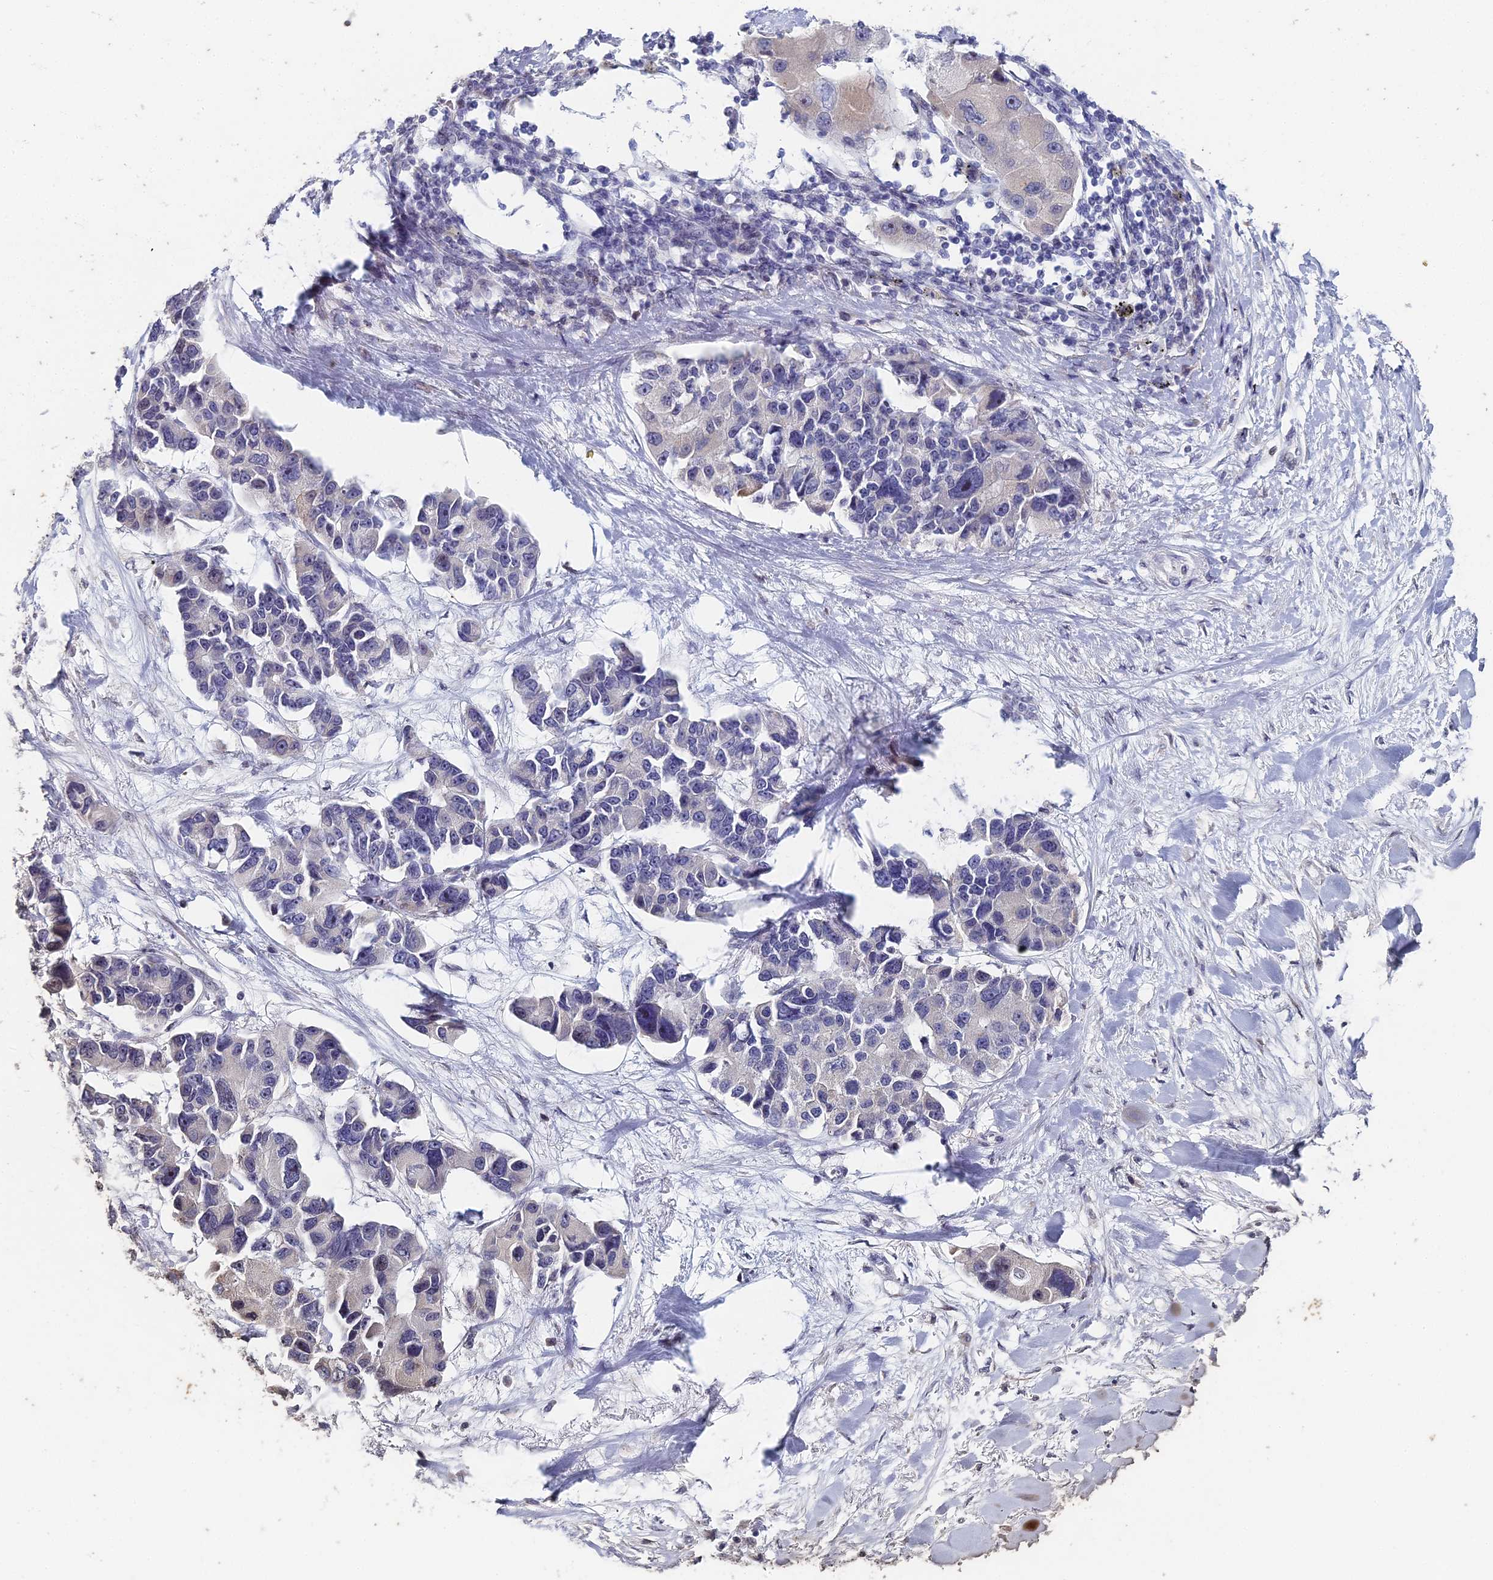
{"staining": {"intensity": "weak", "quantity": "<25%", "location": "cytoplasmic/membranous"}, "tissue": "lung cancer", "cell_type": "Tumor cells", "image_type": "cancer", "snomed": [{"axis": "morphology", "description": "Adenocarcinoma, NOS"}, {"axis": "topography", "description": "Lung"}], "caption": "Immunohistochemistry micrograph of human lung cancer (adenocarcinoma) stained for a protein (brown), which shows no expression in tumor cells.", "gene": "PRR22", "patient": {"sex": "female", "age": 54}}